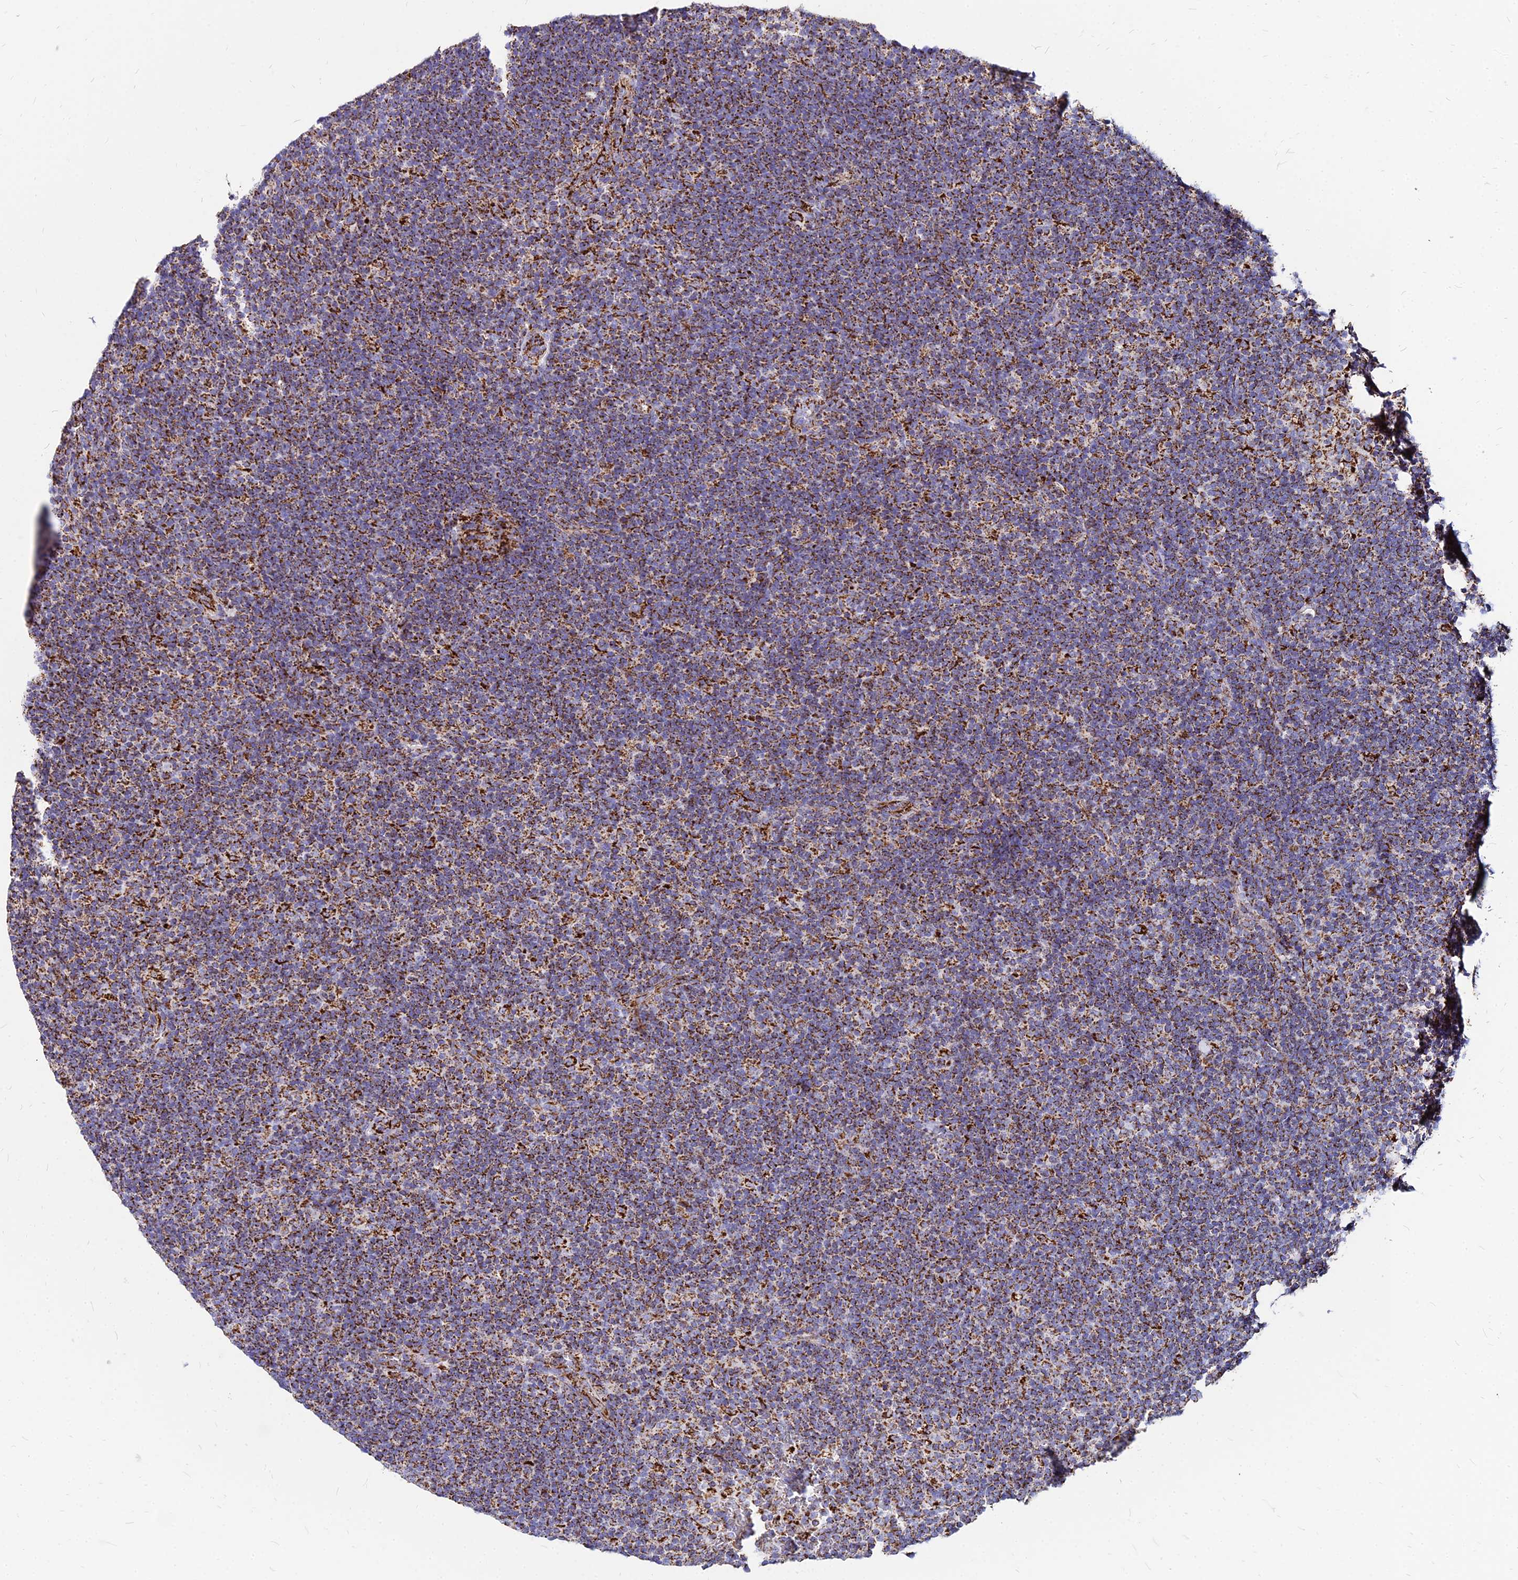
{"staining": {"intensity": "strong", "quantity": ">75%", "location": "cytoplasmic/membranous"}, "tissue": "lymphoma", "cell_type": "Tumor cells", "image_type": "cancer", "snomed": [{"axis": "morphology", "description": "Hodgkin's disease, NOS"}, {"axis": "topography", "description": "Lymph node"}], "caption": "DAB immunohistochemical staining of human lymphoma shows strong cytoplasmic/membranous protein positivity in approximately >75% of tumor cells.", "gene": "DLD", "patient": {"sex": "female", "age": 57}}